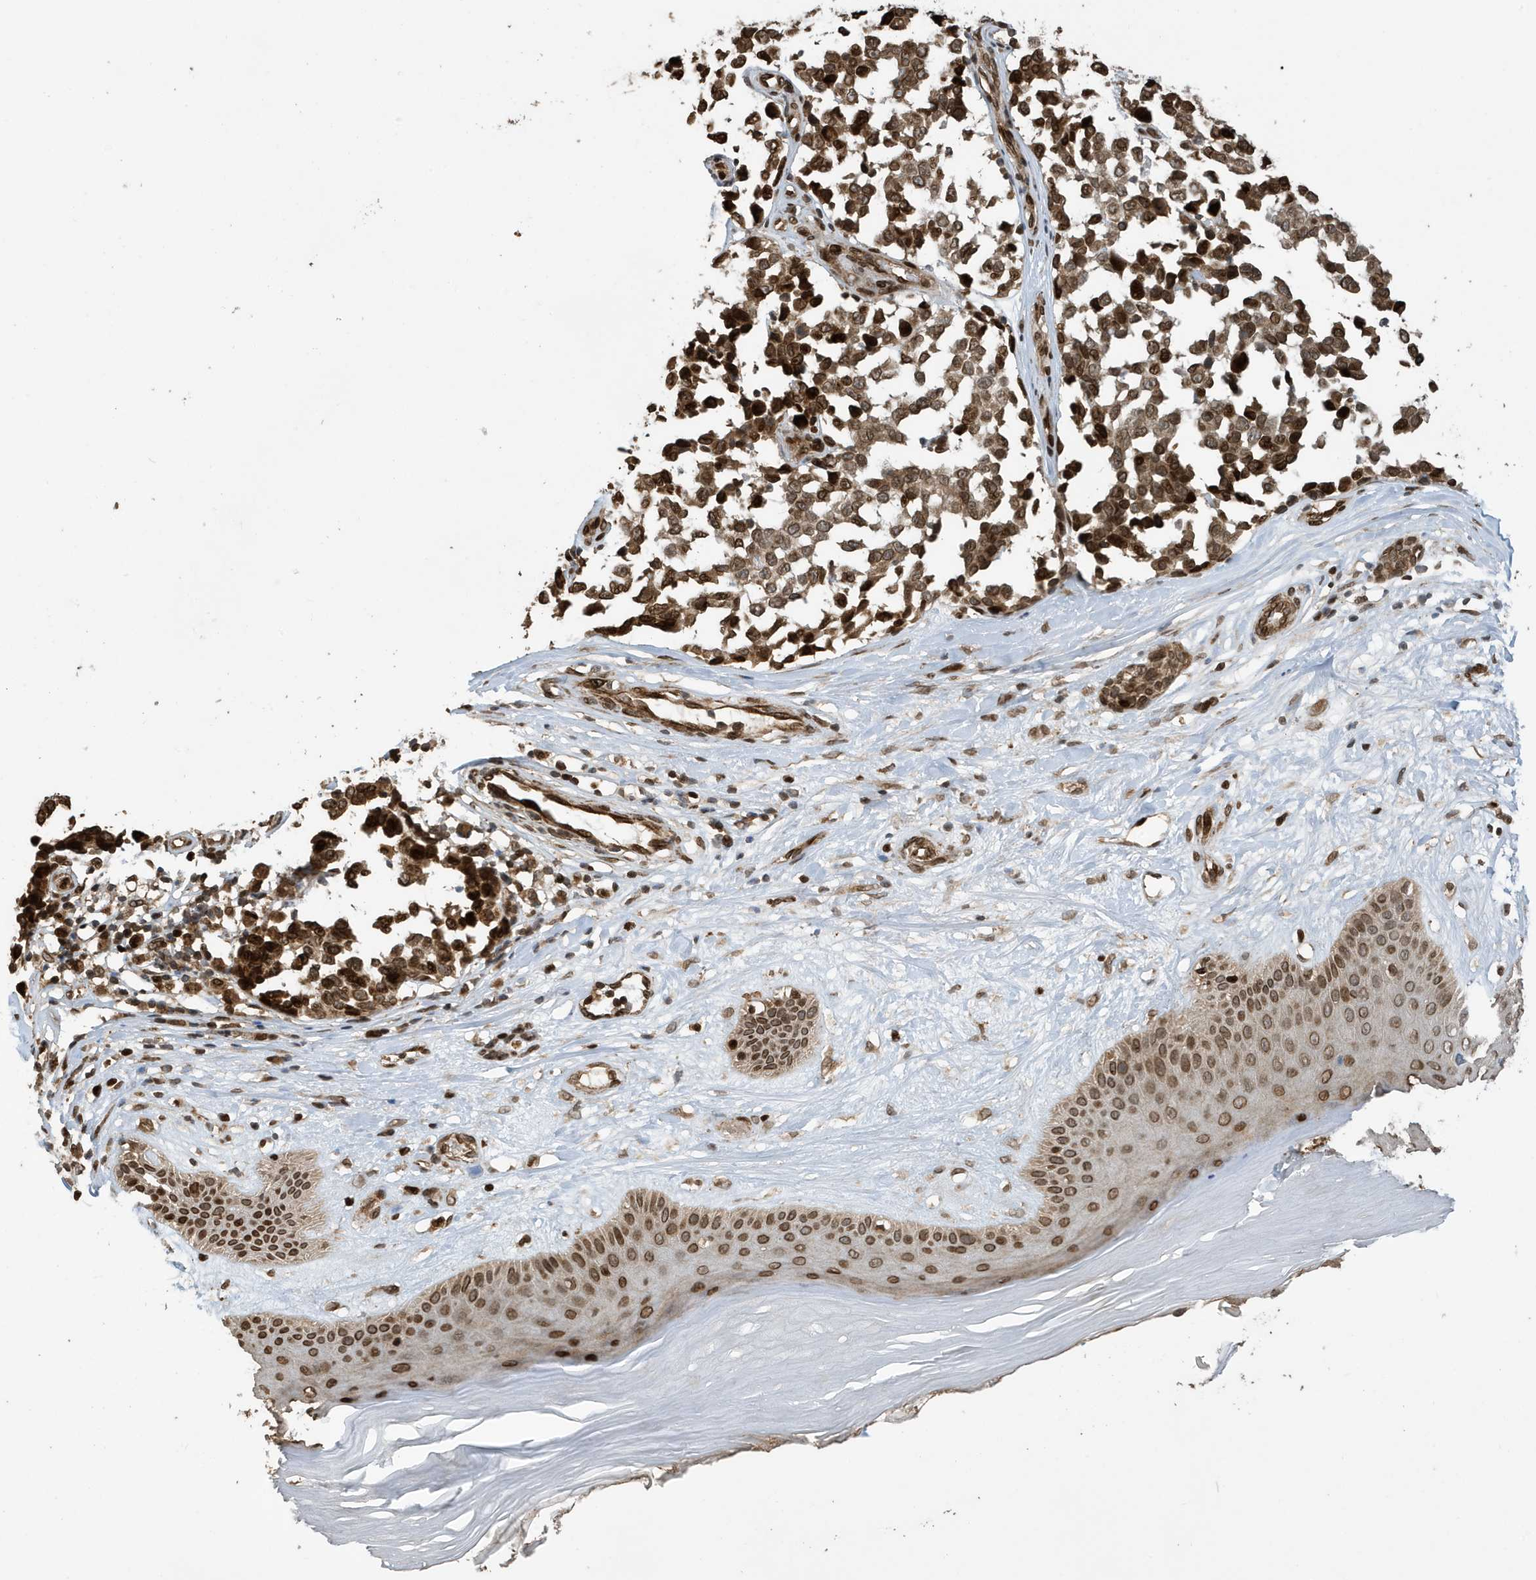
{"staining": {"intensity": "moderate", "quantity": ">75%", "location": "cytoplasmic/membranous,nuclear"}, "tissue": "melanoma", "cell_type": "Tumor cells", "image_type": "cancer", "snomed": [{"axis": "morphology", "description": "Malignant melanoma, NOS"}, {"axis": "topography", "description": "Skin"}], "caption": "Immunohistochemical staining of malignant melanoma exhibits moderate cytoplasmic/membranous and nuclear protein positivity in about >75% of tumor cells.", "gene": "DUSP18", "patient": {"sex": "female", "age": 64}}